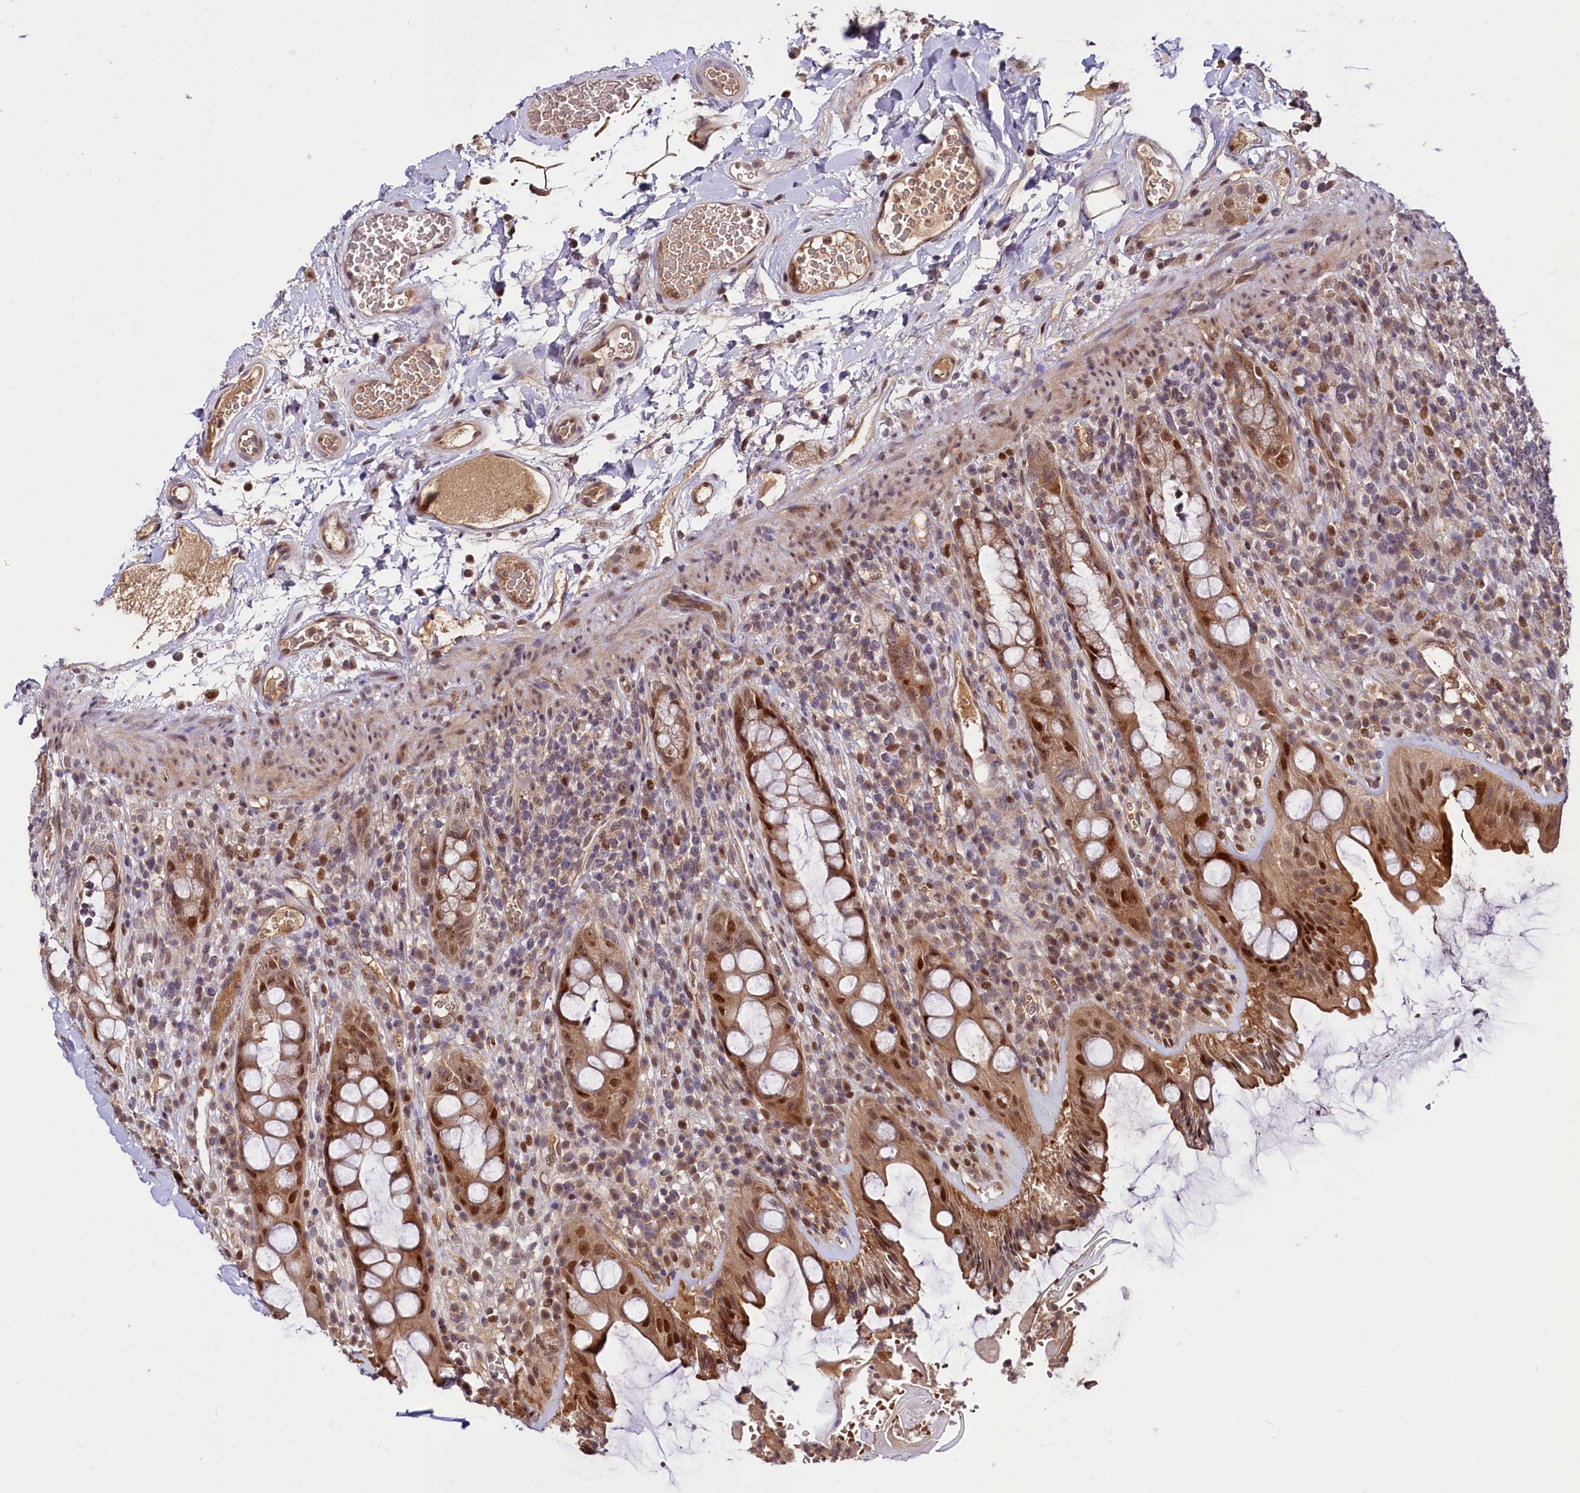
{"staining": {"intensity": "strong", "quantity": ">75%", "location": "cytoplasmic/membranous,nuclear"}, "tissue": "rectum", "cell_type": "Glandular cells", "image_type": "normal", "snomed": [{"axis": "morphology", "description": "Normal tissue, NOS"}, {"axis": "topography", "description": "Rectum"}], "caption": "IHC staining of normal rectum, which displays high levels of strong cytoplasmic/membranous,nuclear expression in about >75% of glandular cells indicating strong cytoplasmic/membranous,nuclear protein expression. The staining was performed using DAB (brown) for protein detection and nuclei were counterstained in hematoxylin (blue).", "gene": "N4BP2L1", "patient": {"sex": "female", "age": 57}}